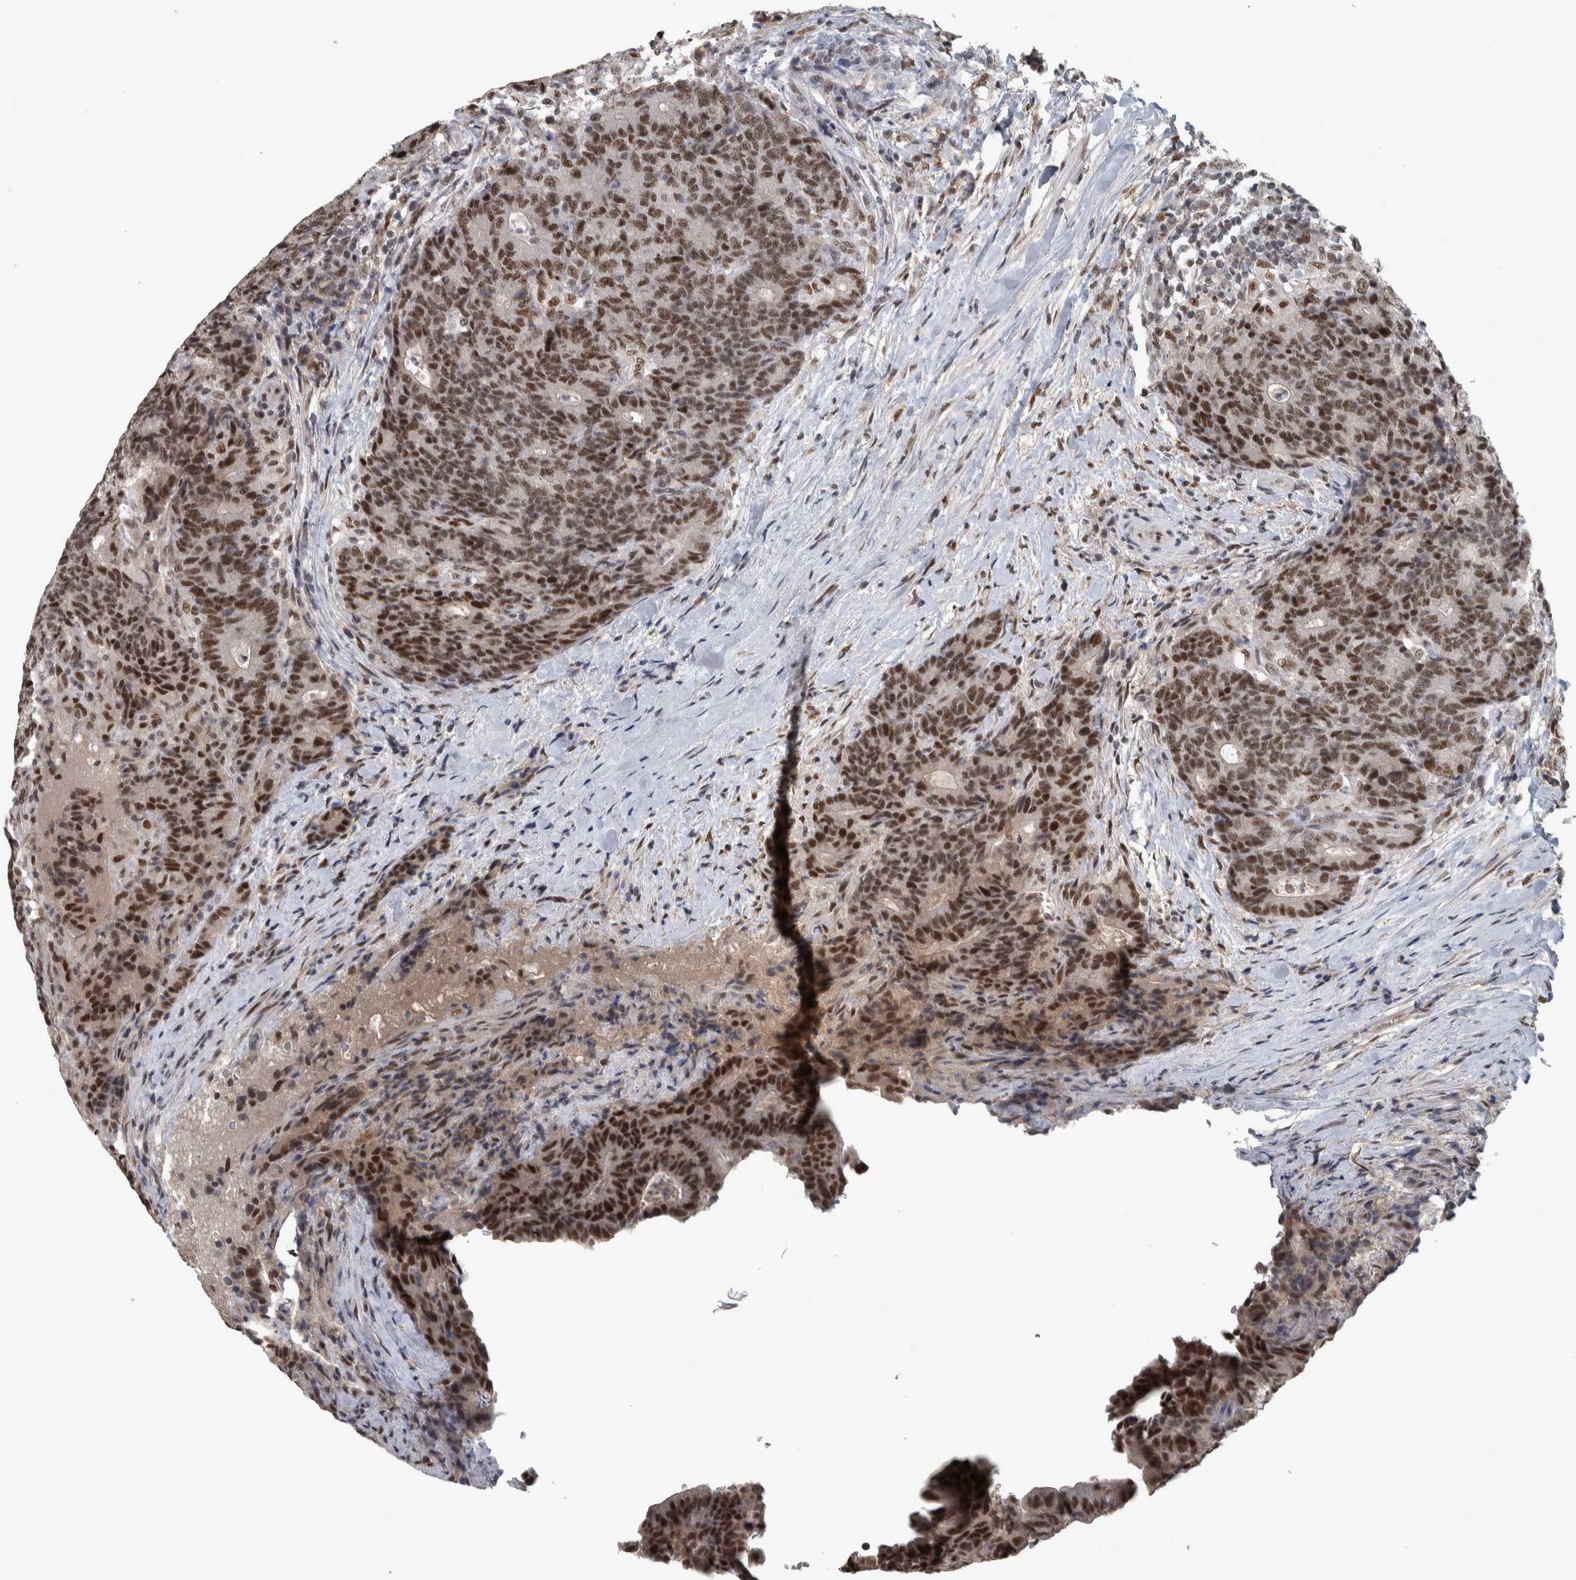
{"staining": {"intensity": "strong", "quantity": ">75%", "location": "nuclear"}, "tissue": "colorectal cancer", "cell_type": "Tumor cells", "image_type": "cancer", "snomed": [{"axis": "morphology", "description": "Normal tissue, NOS"}, {"axis": "morphology", "description": "Adenocarcinoma, NOS"}, {"axis": "topography", "description": "Colon"}], "caption": "Adenocarcinoma (colorectal) was stained to show a protein in brown. There is high levels of strong nuclear positivity in approximately >75% of tumor cells. The staining is performed using DAB (3,3'-diaminobenzidine) brown chromogen to label protein expression. The nuclei are counter-stained blue using hematoxylin.", "gene": "DDX42", "patient": {"sex": "female", "age": 75}}